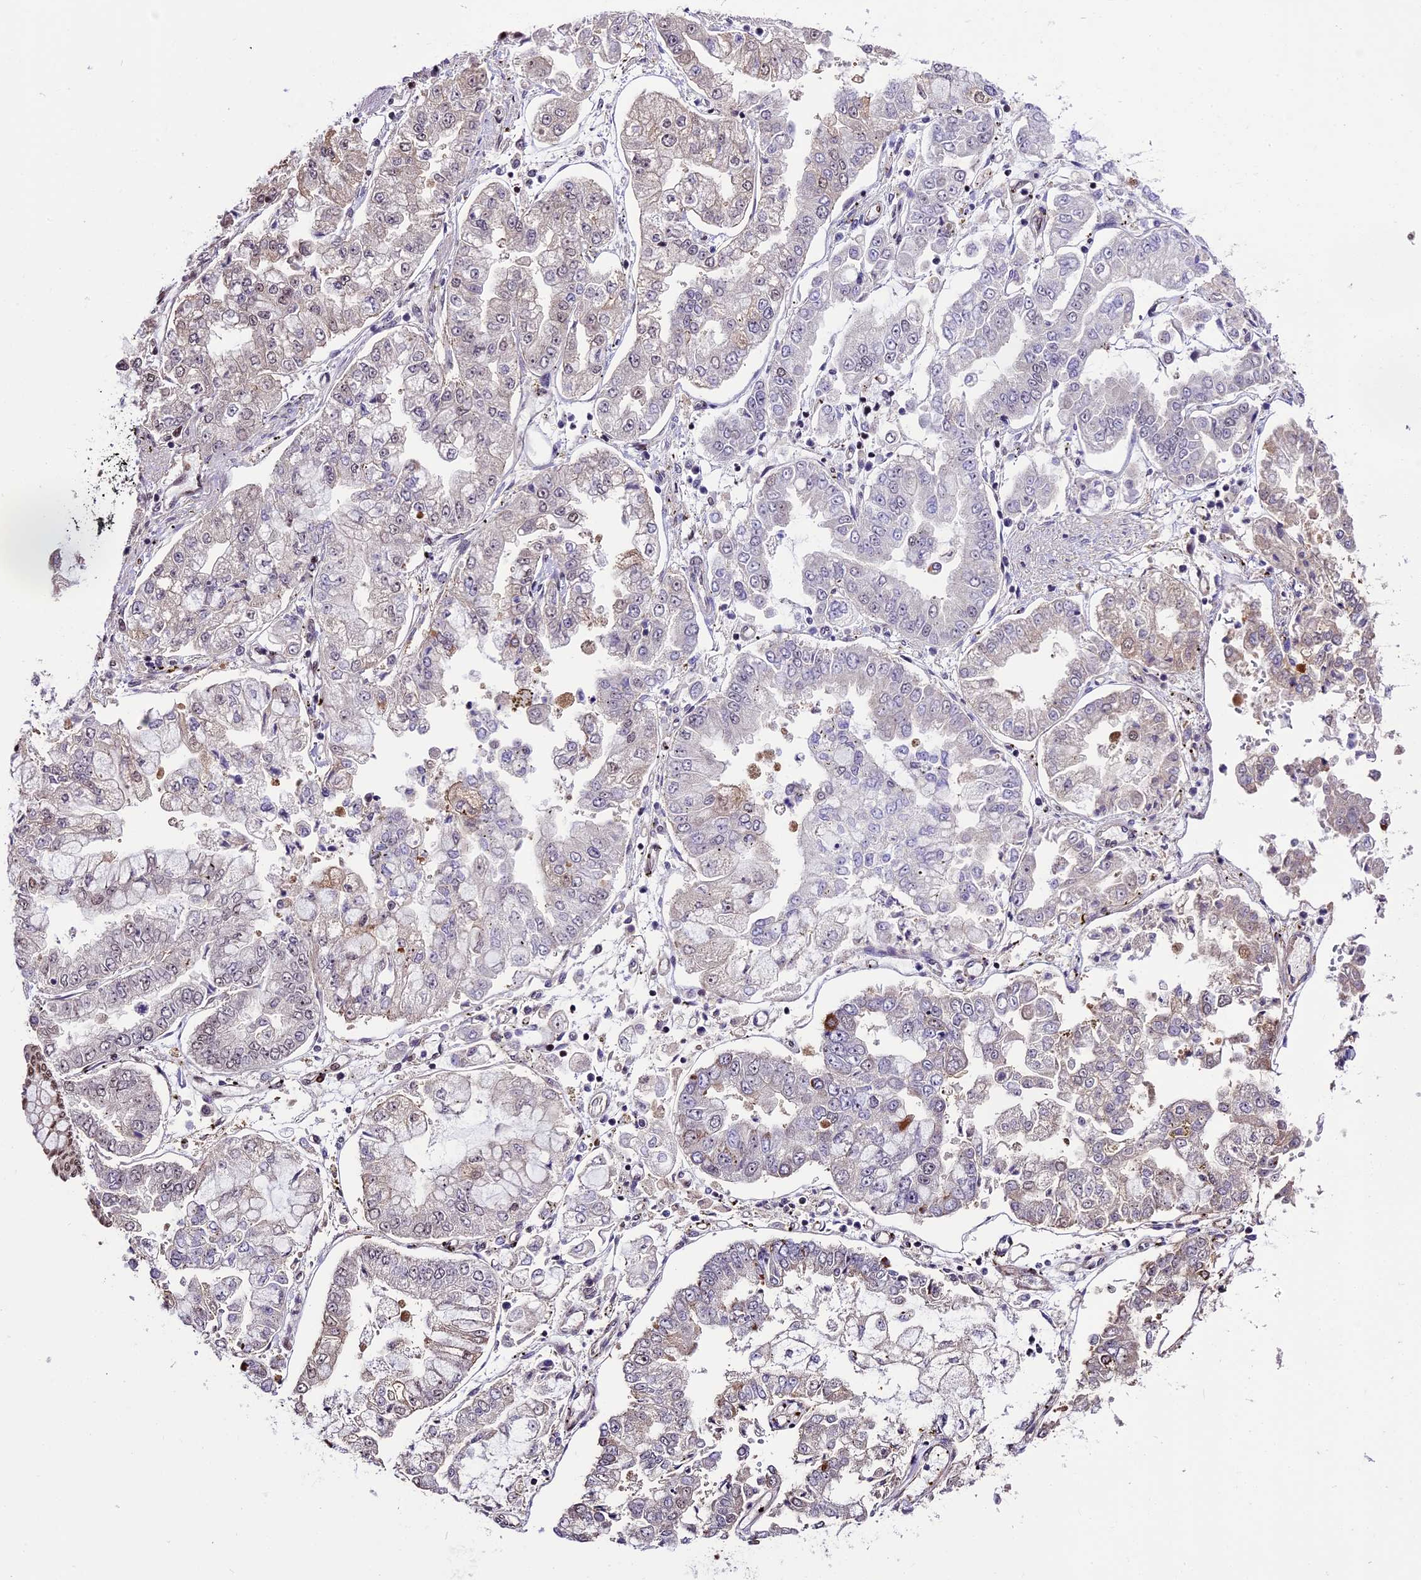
{"staining": {"intensity": "negative", "quantity": "none", "location": "none"}, "tissue": "stomach cancer", "cell_type": "Tumor cells", "image_type": "cancer", "snomed": [{"axis": "morphology", "description": "Adenocarcinoma, NOS"}, {"axis": "topography", "description": "Stomach"}], "caption": "An image of stomach cancer stained for a protein demonstrates no brown staining in tumor cells. (DAB (3,3'-diaminobenzidine) immunohistochemistry (IHC) visualized using brightfield microscopy, high magnification).", "gene": "POLR3E", "patient": {"sex": "male", "age": 76}}